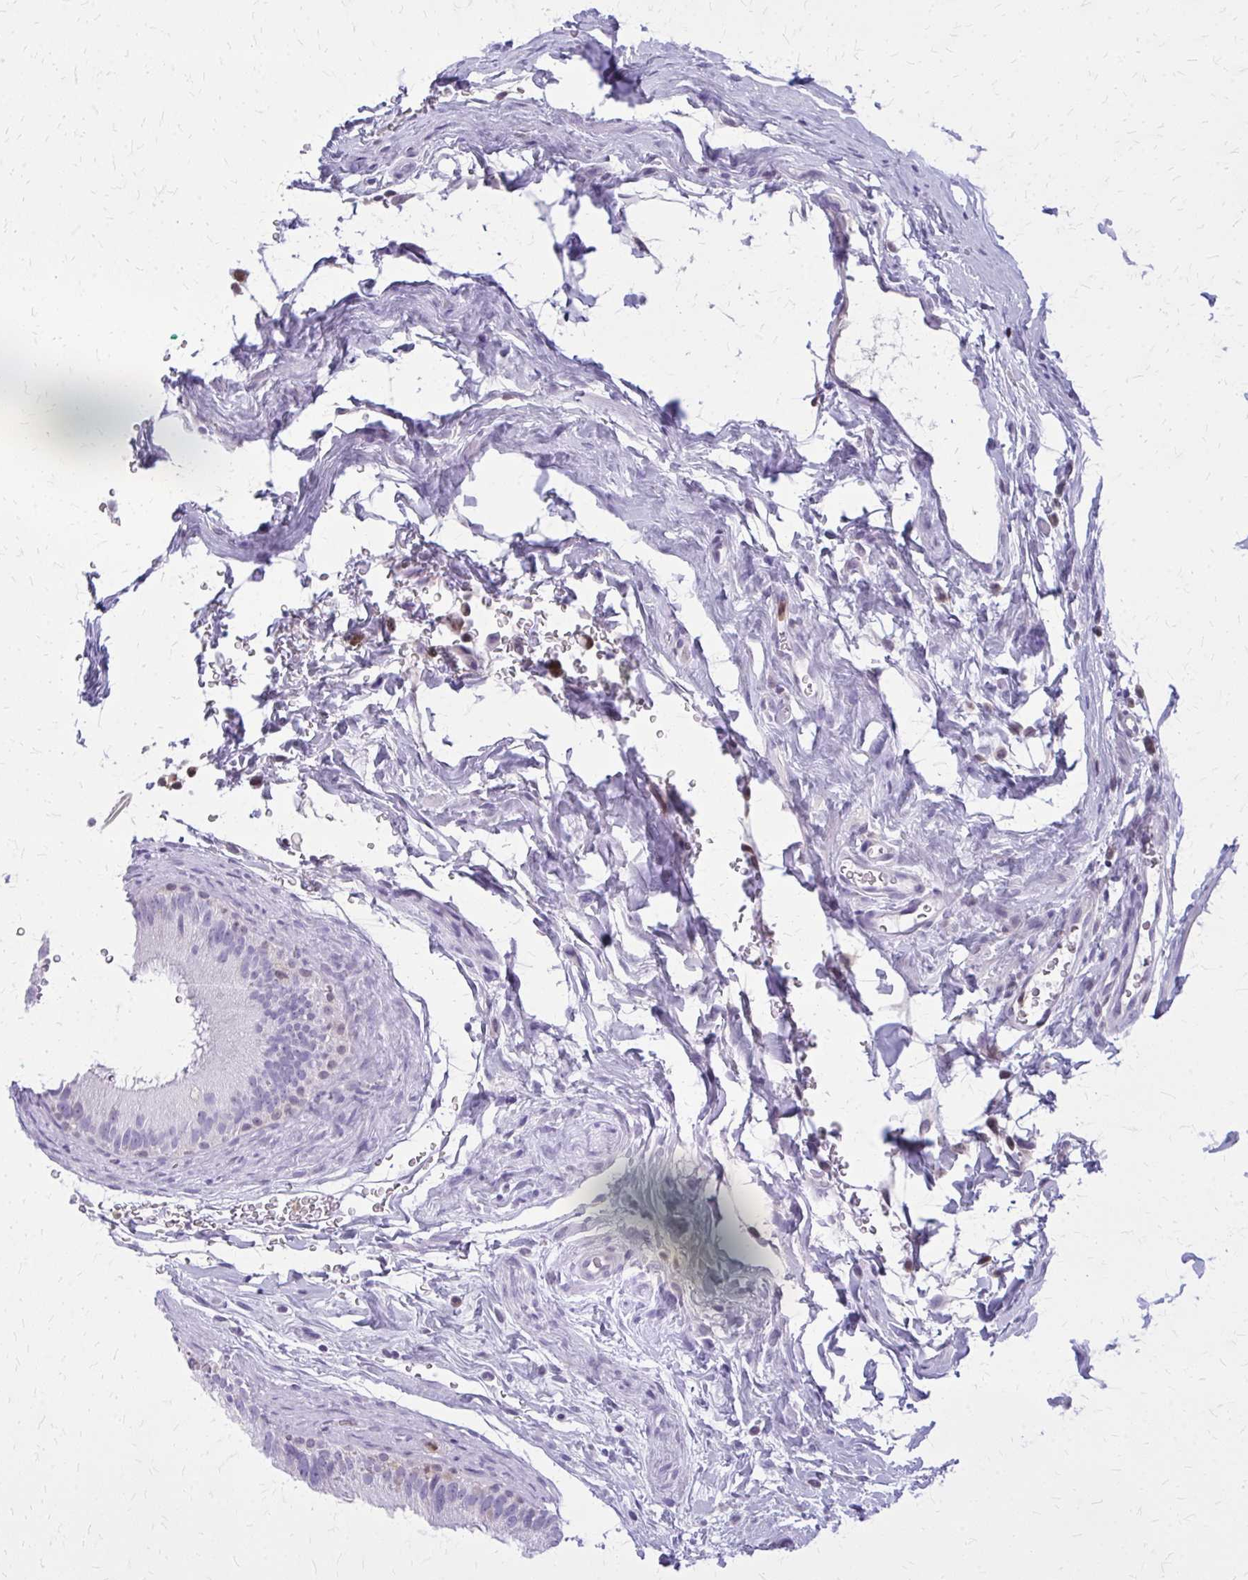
{"staining": {"intensity": "negative", "quantity": "none", "location": "none"}, "tissue": "epididymis", "cell_type": "Glandular cells", "image_type": "normal", "snomed": [{"axis": "morphology", "description": "Normal tissue, NOS"}, {"axis": "topography", "description": "Epididymis"}], "caption": "The immunohistochemistry image has no significant positivity in glandular cells of epididymis.", "gene": "GLRX", "patient": {"sex": "male", "age": 43}}